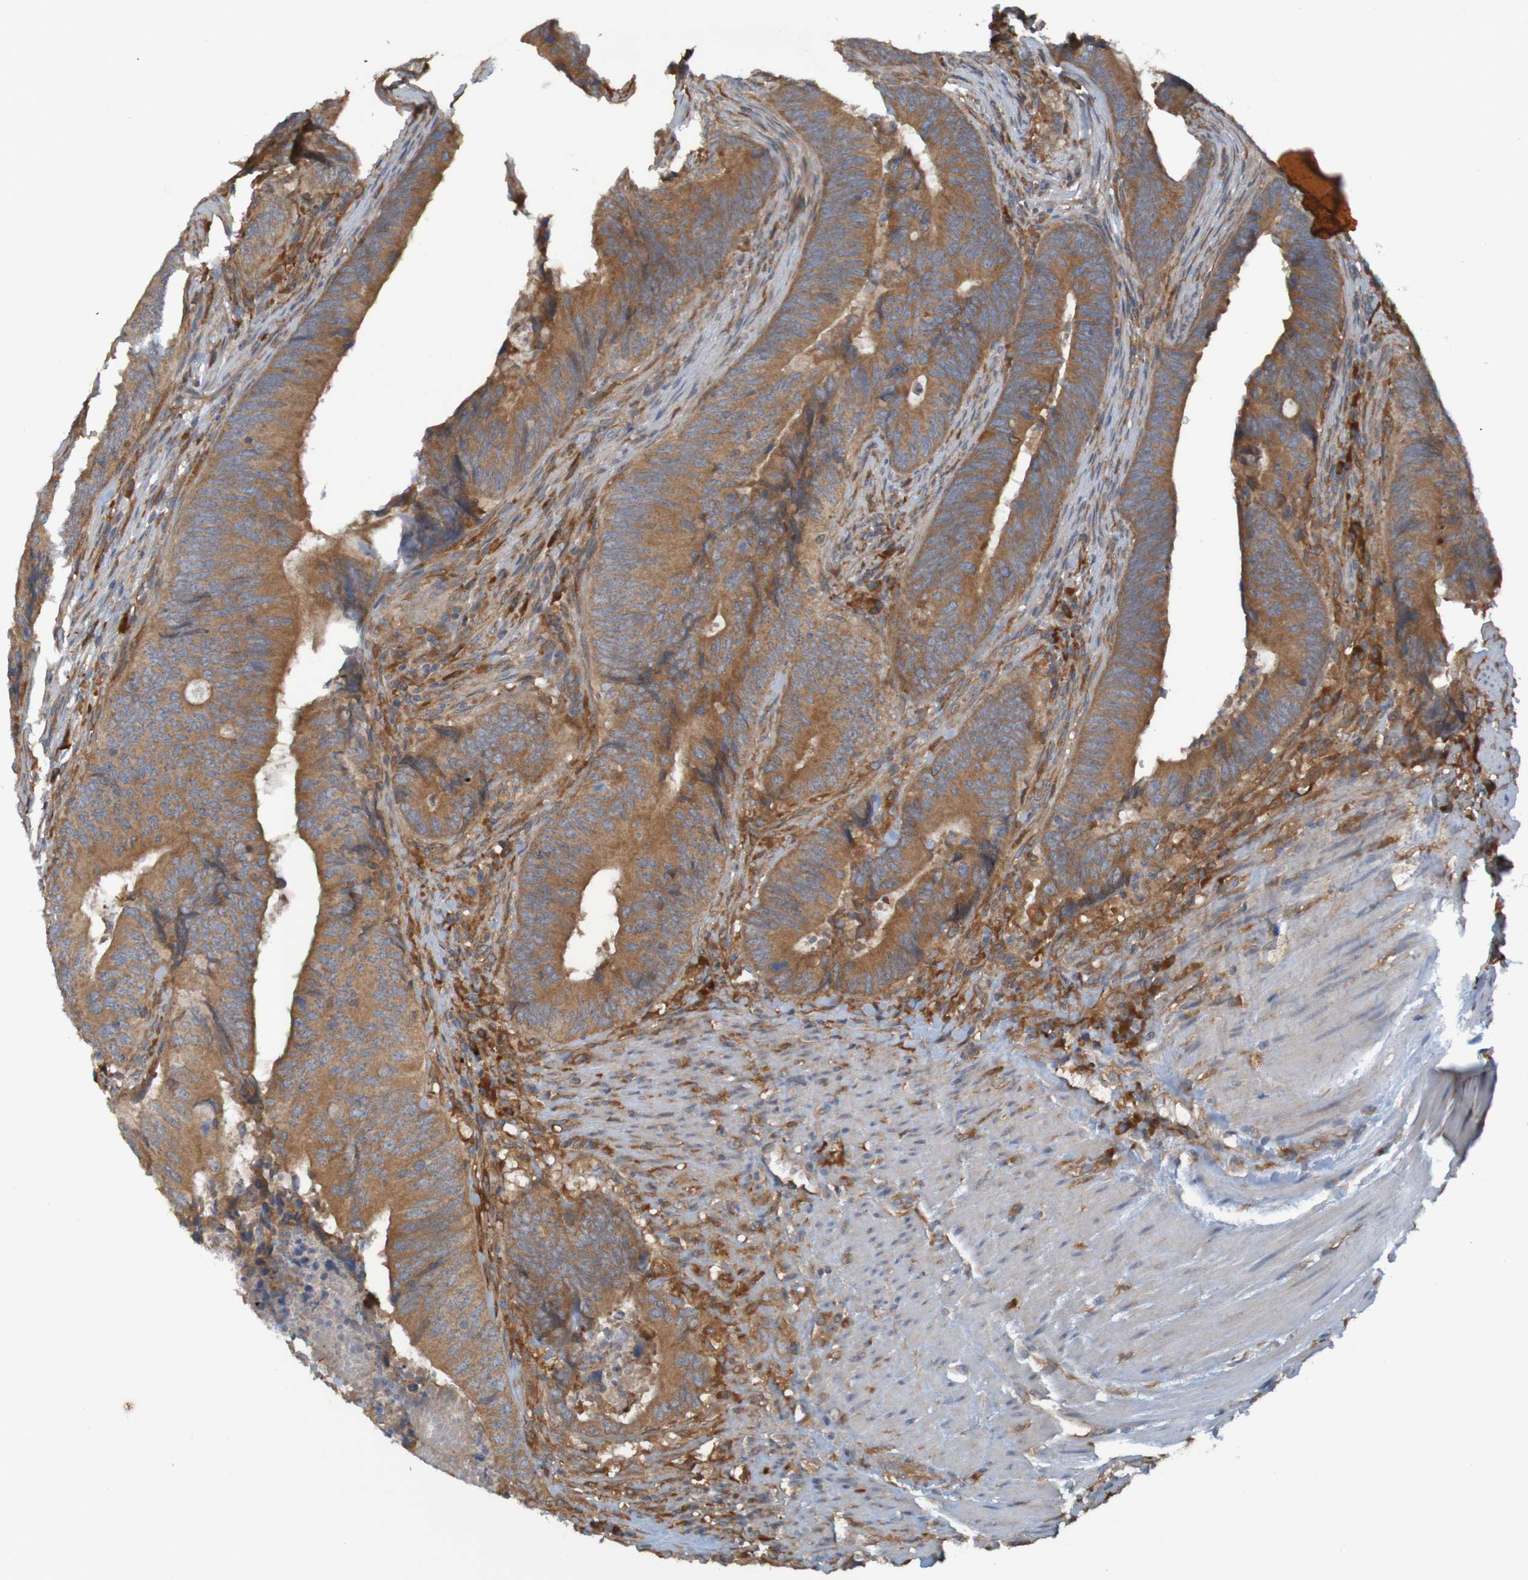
{"staining": {"intensity": "moderate", "quantity": ">75%", "location": "cytoplasmic/membranous"}, "tissue": "colorectal cancer", "cell_type": "Tumor cells", "image_type": "cancer", "snomed": [{"axis": "morphology", "description": "Normal tissue, NOS"}, {"axis": "morphology", "description": "Adenocarcinoma, NOS"}, {"axis": "topography", "description": "Colon"}], "caption": "A histopathology image of human adenocarcinoma (colorectal) stained for a protein demonstrates moderate cytoplasmic/membranous brown staining in tumor cells.", "gene": "DNAJC4", "patient": {"sex": "male", "age": 56}}